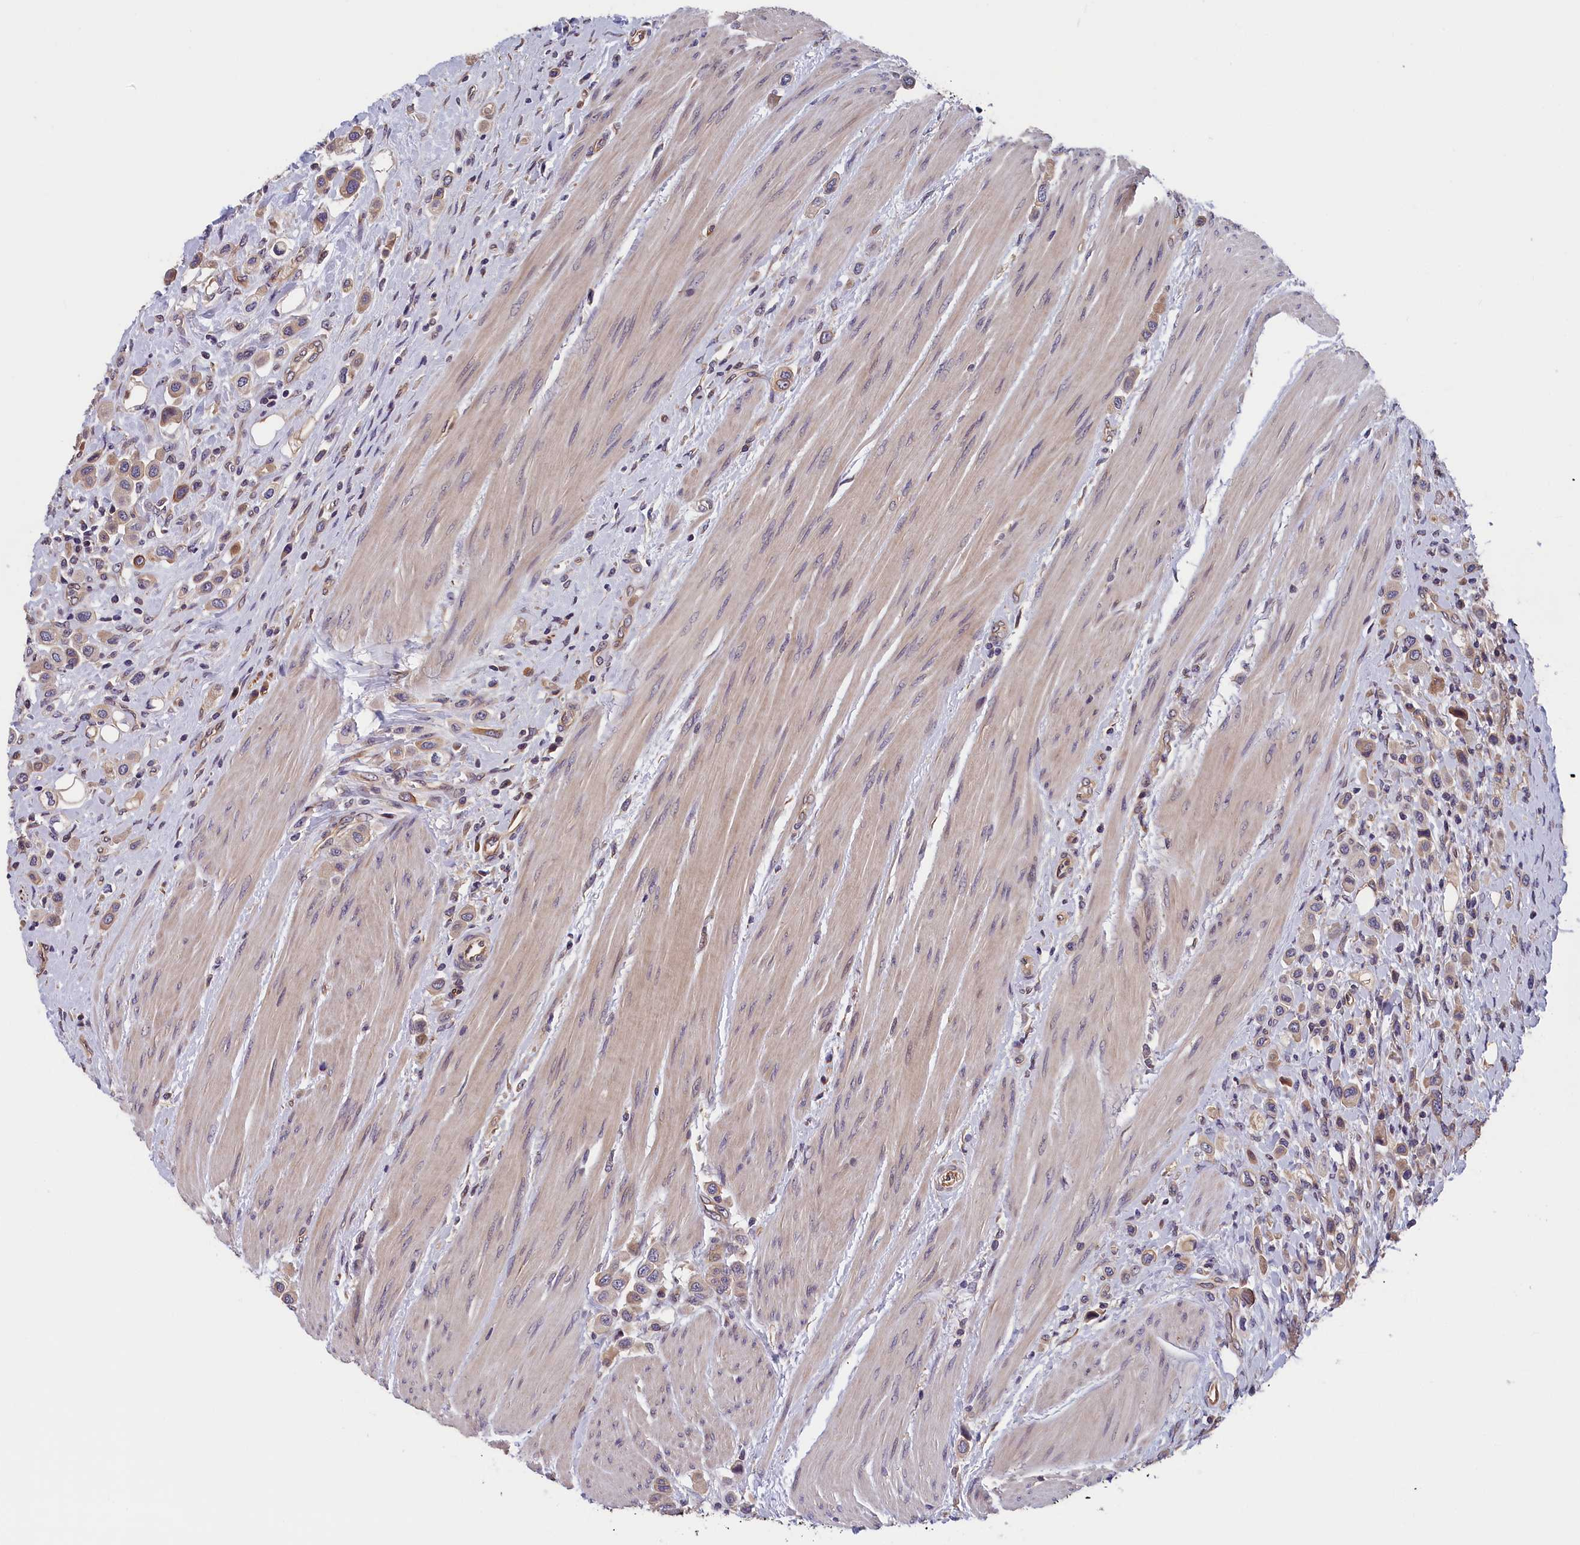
{"staining": {"intensity": "weak", "quantity": ">75%", "location": "cytoplasmic/membranous"}, "tissue": "urothelial cancer", "cell_type": "Tumor cells", "image_type": "cancer", "snomed": [{"axis": "morphology", "description": "Urothelial carcinoma, High grade"}, {"axis": "topography", "description": "Urinary bladder"}], "caption": "Protein expression analysis of urothelial cancer shows weak cytoplasmic/membranous staining in about >75% of tumor cells. (Stains: DAB in brown, nuclei in blue, Microscopy: brightfield microscopy at high magnification).", "gene": "TMEM116", "patient": {"sex": "male", "age": 50}}